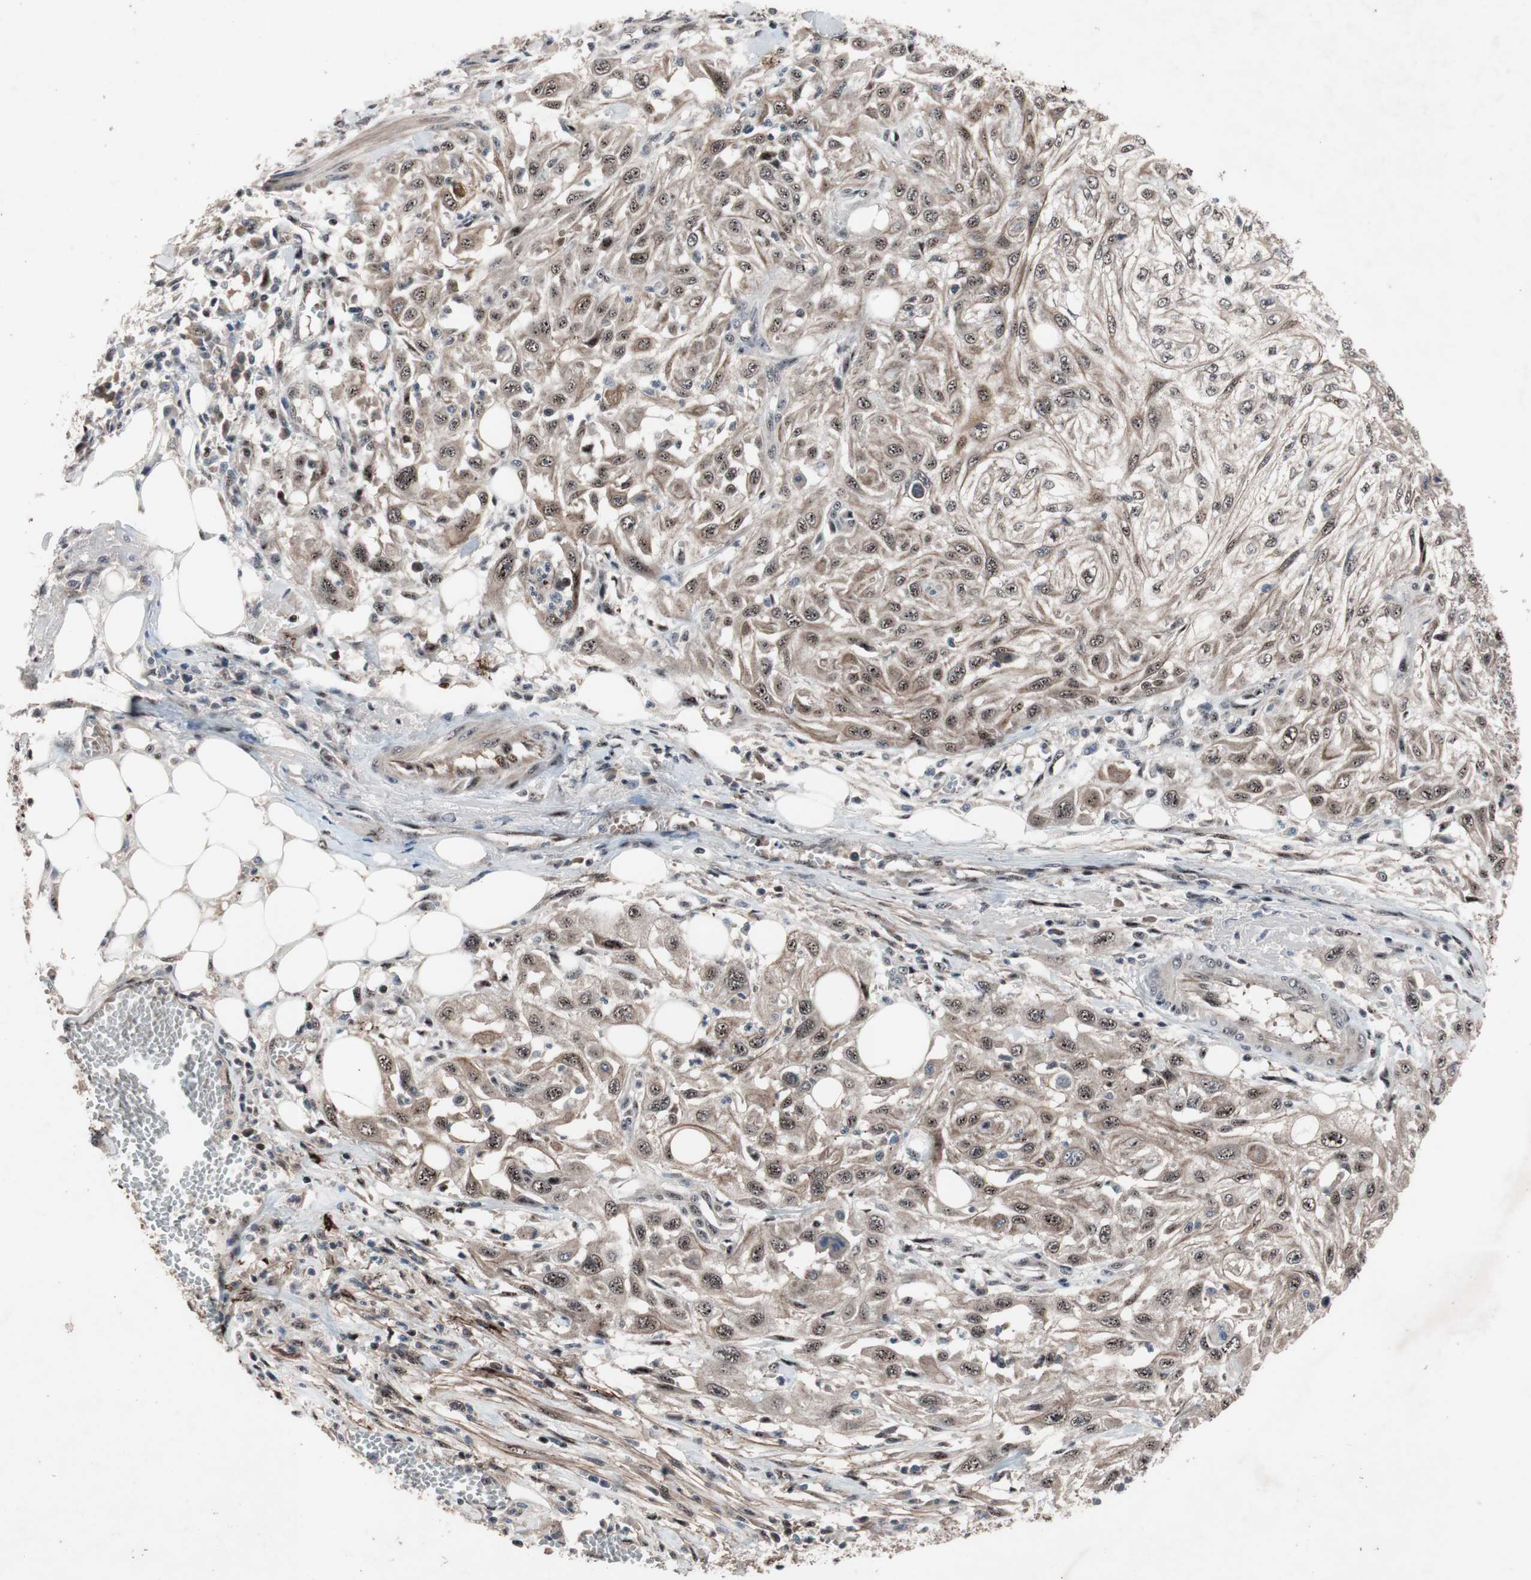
{"staining": {"intensity": "weak", "quantity": ">75%", "location": "cytoplasmic/membranous,nuclear"}, "tissue": "skin cancer", "cell_type": "Tumor cells", "image_type": "cancer", "snomed": [{"axis": "morphology", "description": "Squamous cell carcinoma, NOS"}, {"axis": "topography", "description": "Skin"}], "caption": "Immunohistochemical staining of human skin squamous cell carcinoma shows weak cytoplasmic/membranous and nuclear protein positivity in about >75% of tumor cells.", "gene": "SOX7", "patient": {"sex": "male", "age": 75}}